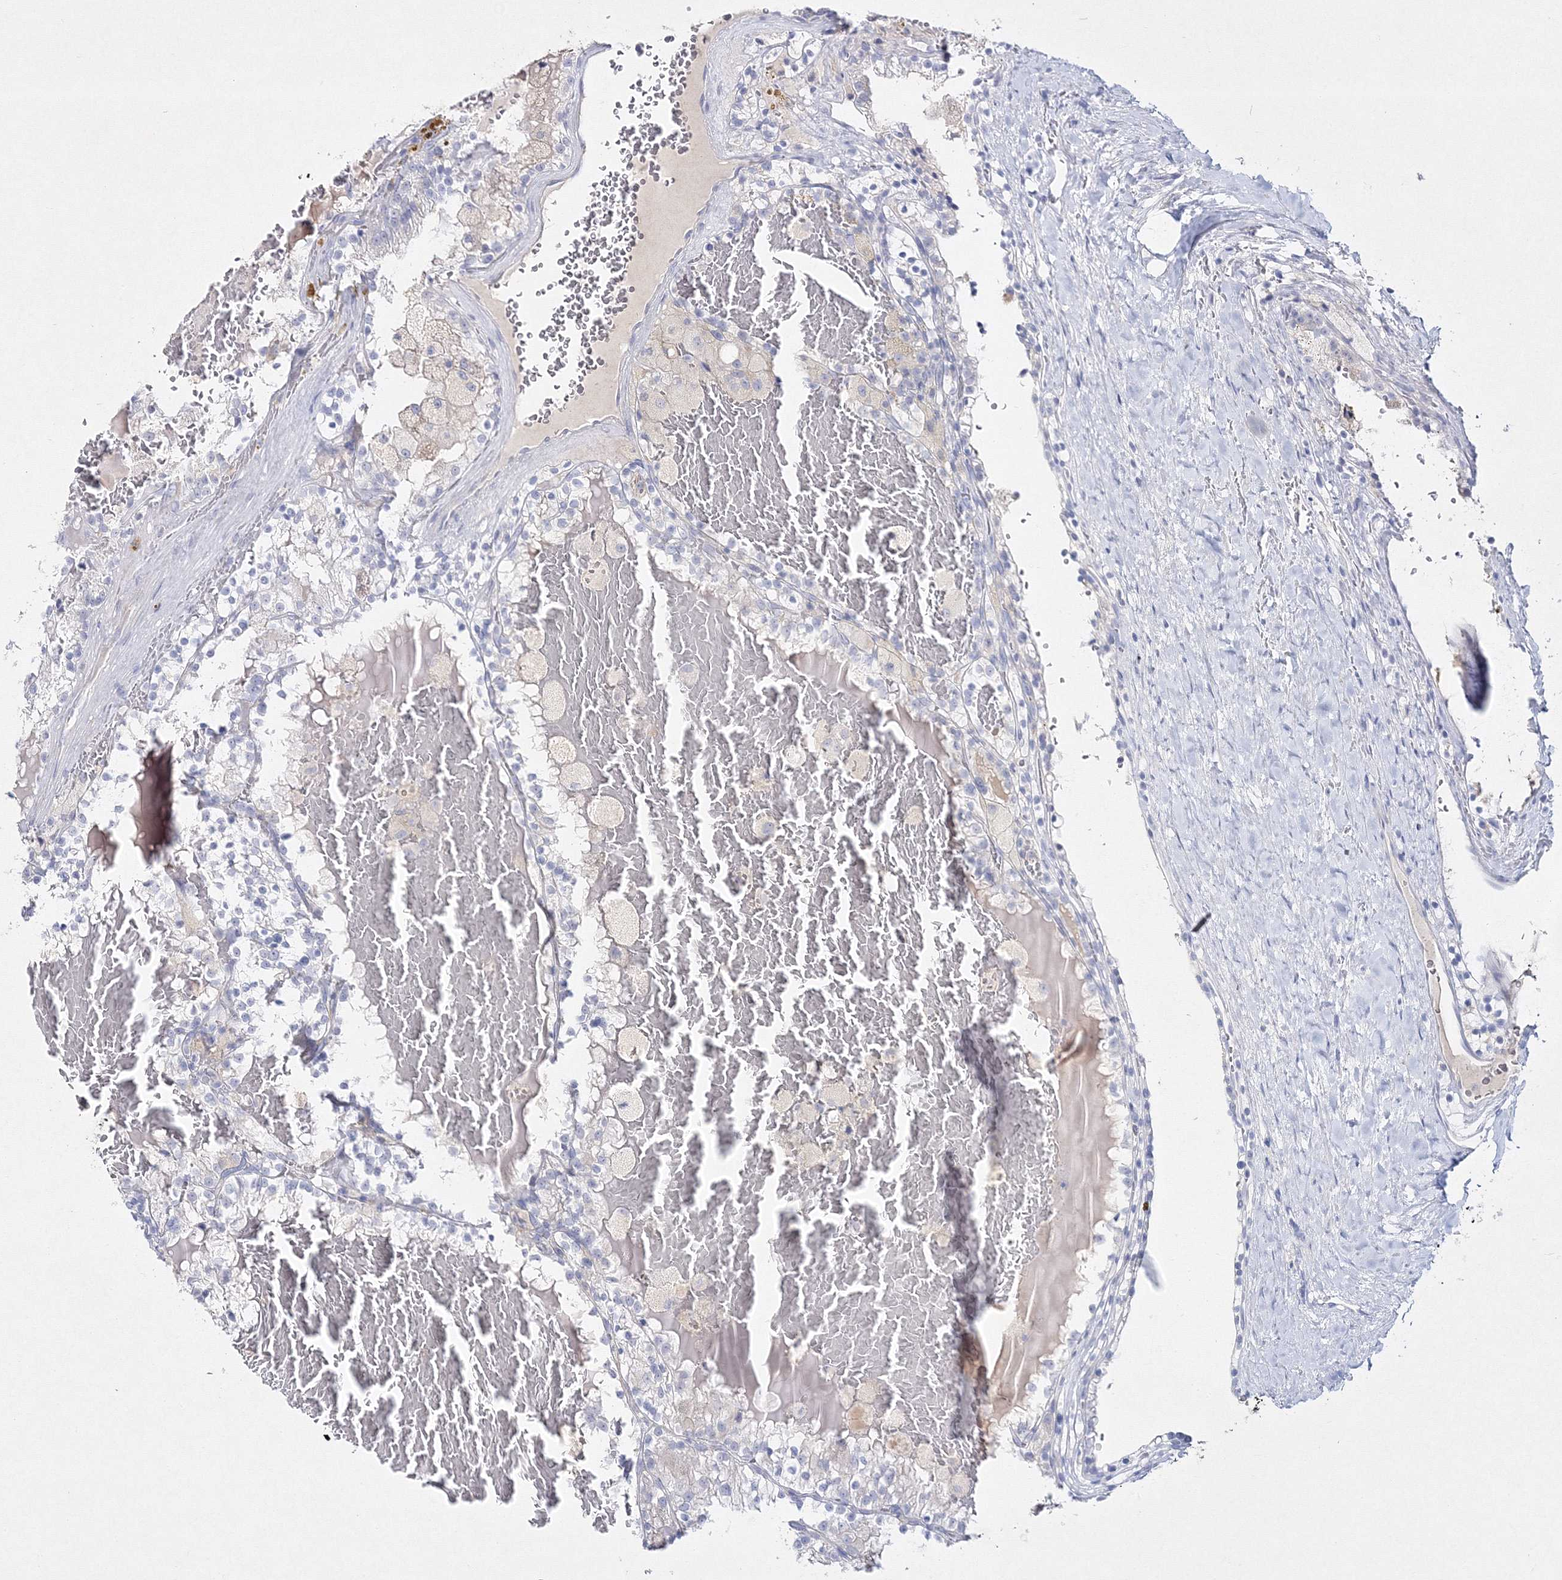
{"staining": {"intensity": "negative", "quantity": "none", "location": "none"}, "tissue": "renal cancer", "cell_type": "Tumor cells", "image_type": "cancer", "snomed": [{"axis": "morphology", "description": "Adenocarcinoma, NOS"}, {"axis": "topography", "description": "Kidney"}], "caption": "IHC histopathology image of neoplastic tissue: renal adenocarcinoma stained with DAB demonstrates no significant protein staining in tumor cells.", "gene": "NEU4", "patient": {"sex": "female", "age": 56}}